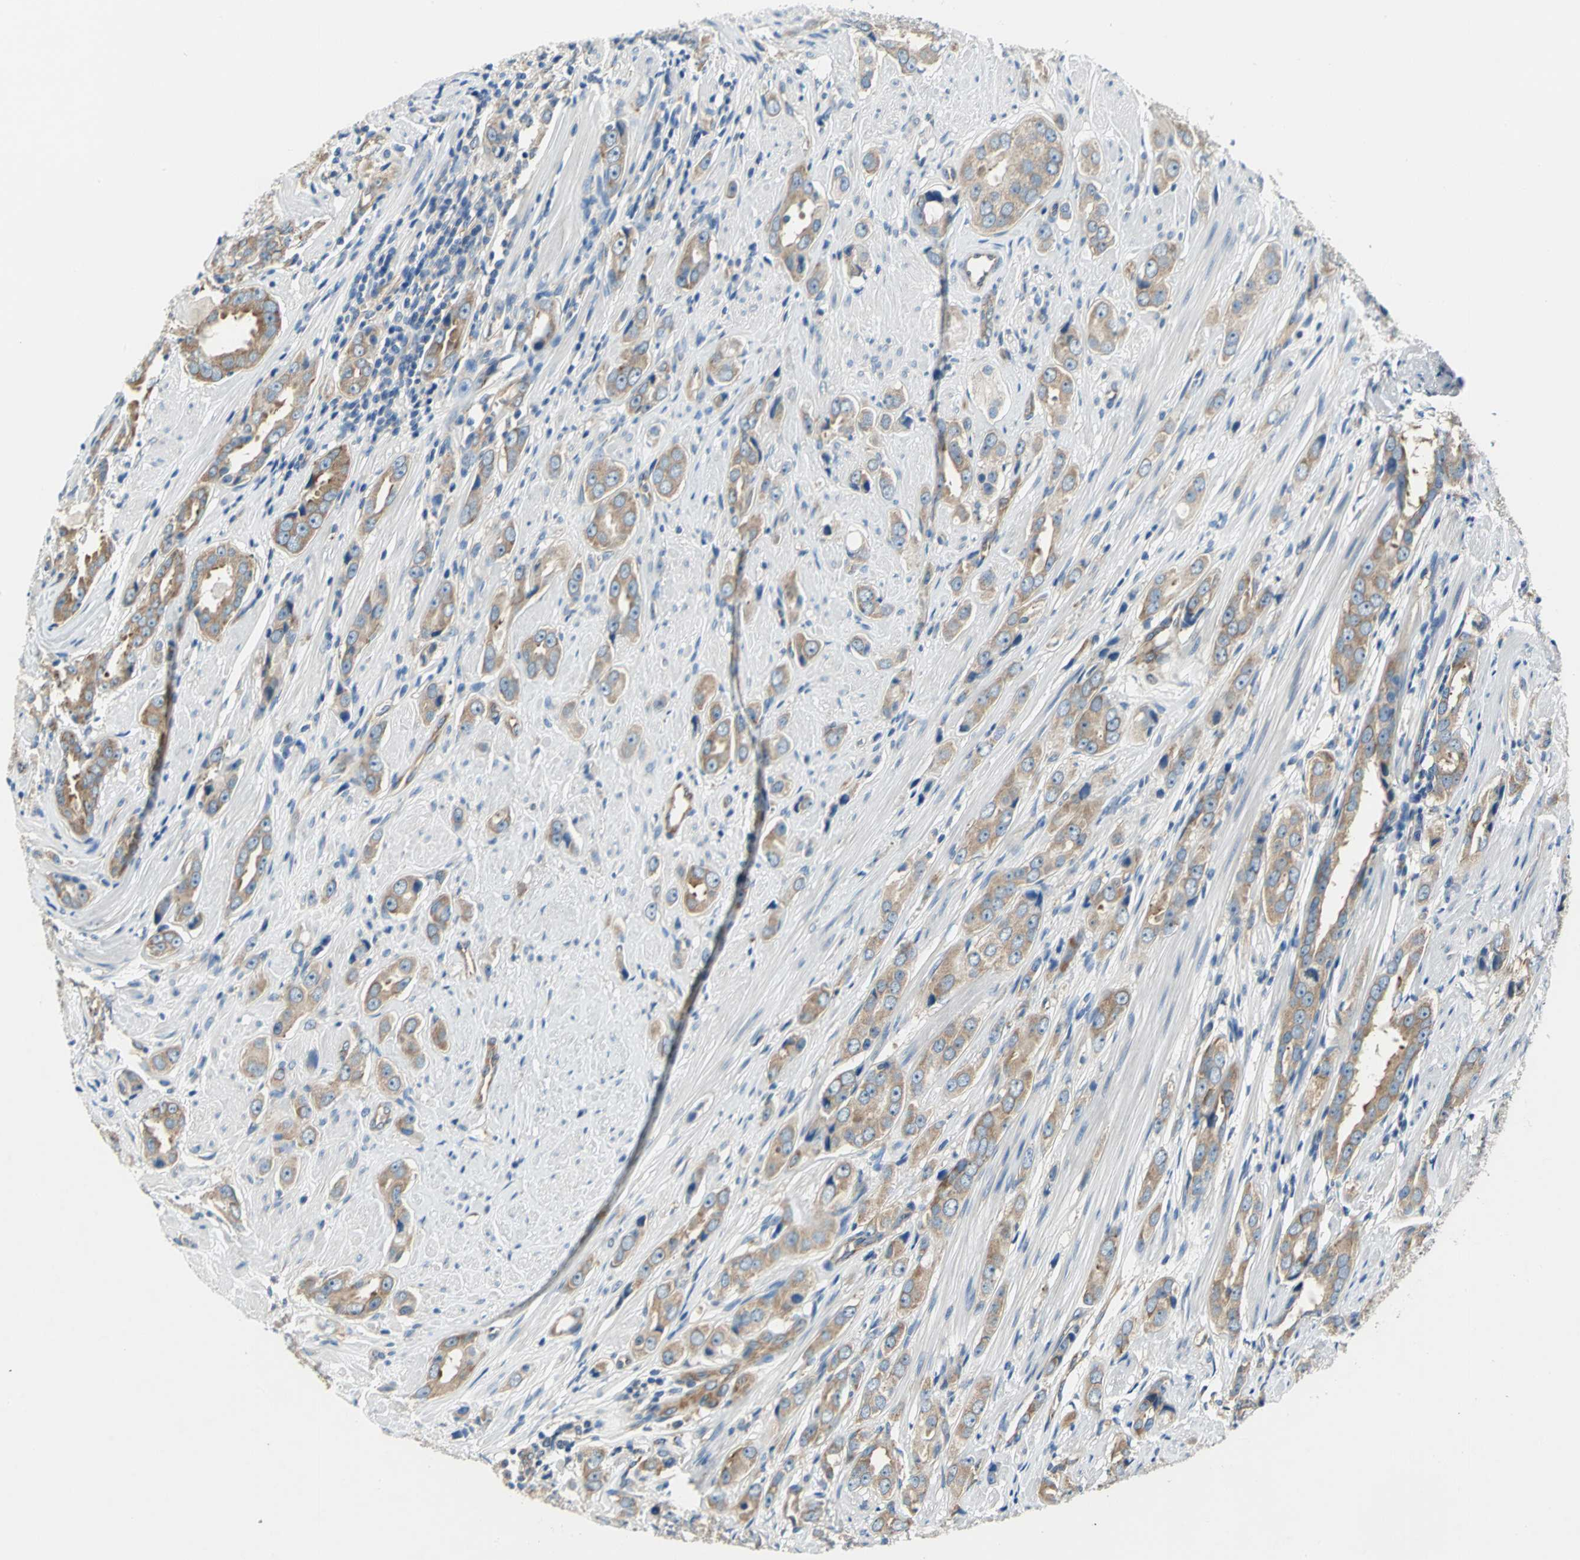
{"staining": {"intensity": "moderate", "quantity": ">75%", "location": "cytoplasmic/membranous"}, "tissue": "prostate cancer", "cell_type": "Tumor cells", "image_type": "cancer", "snomed": [{"axis": "morphology", "description": "Adenocarcinoma, Medium grade"}, {"axis": "topography", "description": "Prostate"}], "caption": "The immunohistochemical stain shows moderate cytoplasmic/membranous expression in tumor cells of prostate cancer (adenocarcinoma (medium-grade)) tissue. (DAB IHC, brown staining for protein, blue staining for nuclei).", "gene": "TRIM25", "patient": {"sex": "male", "age": 53}}